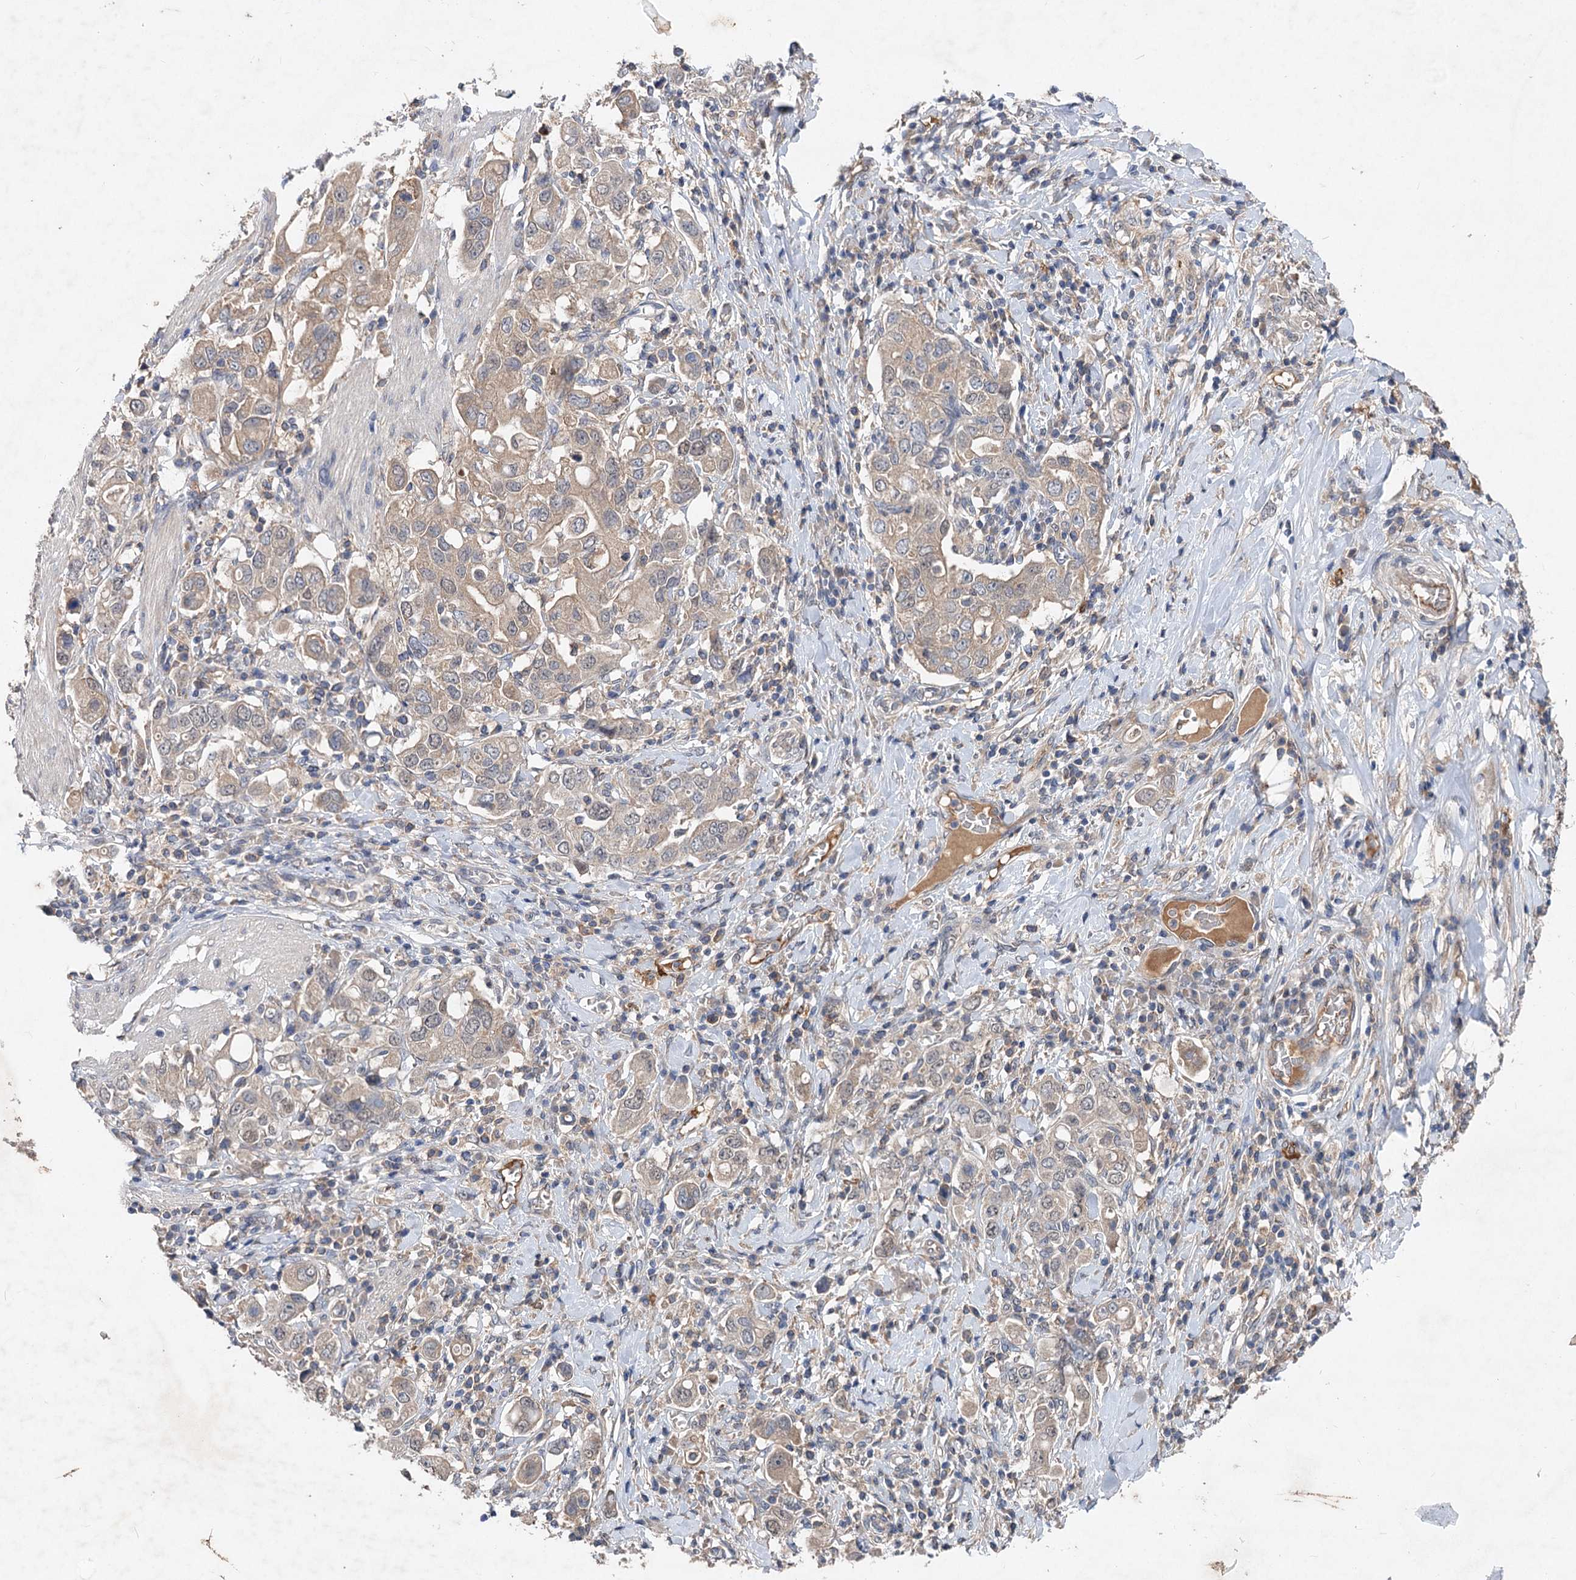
{"staining": {"intensity": "weak", "quantity": ">75%", "location": "cytoplasmic/membranous"}, "tissue": "stomach cancer", "cell_type": "Tumor cells", "image_type": "cancer", "snomed": [{"axis": "morphology", "description": "Adenocarcinoma, NOS"}, {"axis": "topography", "description": "Stomach, upper"}], "caption": "Brown immunohistochemical staining in stomach cancer displays weak cytoplasmic/membranous staining in about >75% of tumor cells.", "gene": "NUDCD2", "patient": {"sex": "male", "age": 62}}